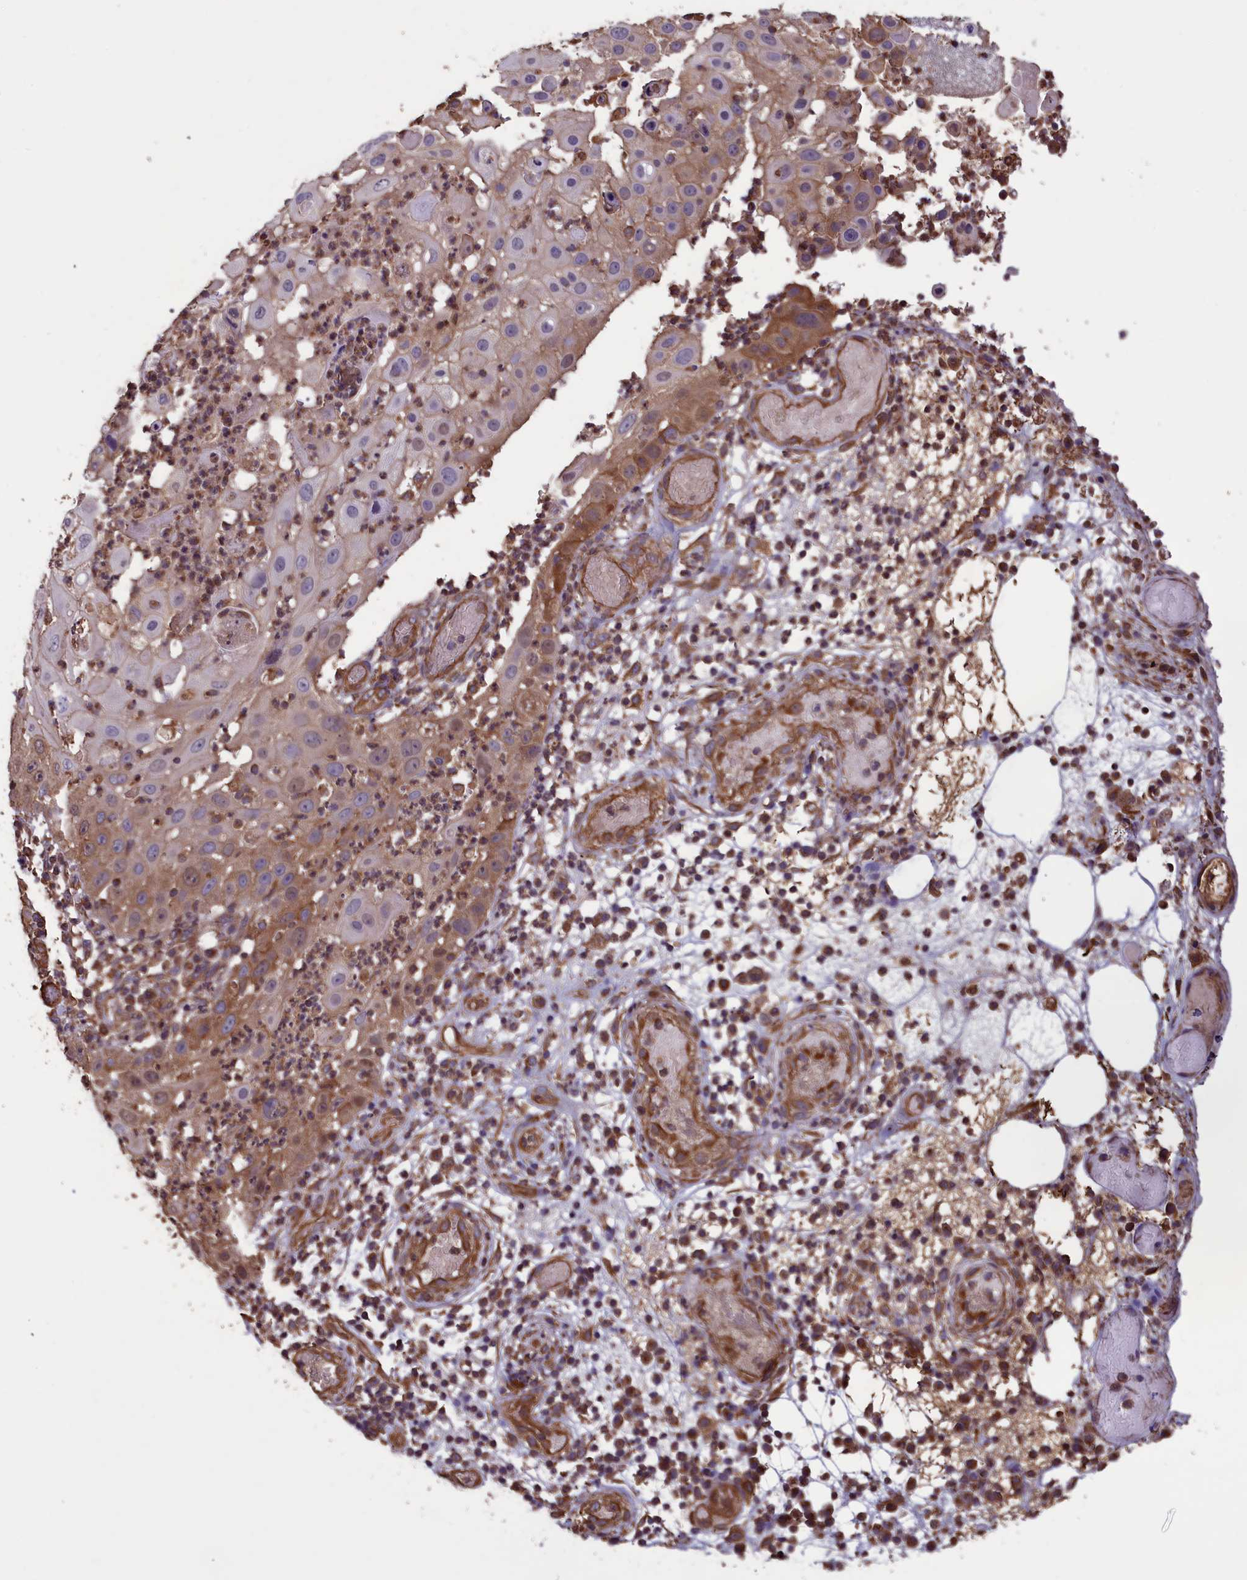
{"staining": {"intensity": "moderate", "quantity": "25%-75%", "location": "cytoplasmic/membranous,nuclear"}, "tissue": "skin cancer", "cell_type": "Tumor cells", "image_type": "cancer", "snomed": [{"axis": "morphology", "description": "Squamous cell carcinoma, NOS"}, {"axis": "topography", "description": "Skin"}], "caption": "A brown stain highlights moderate cytoplasmic/membranous and nuclear staining of a protein in skin squamous cell carcinoma tumor cells.", "gene": "DAPK3", "patient": {"sex": "female", "age": 44}}